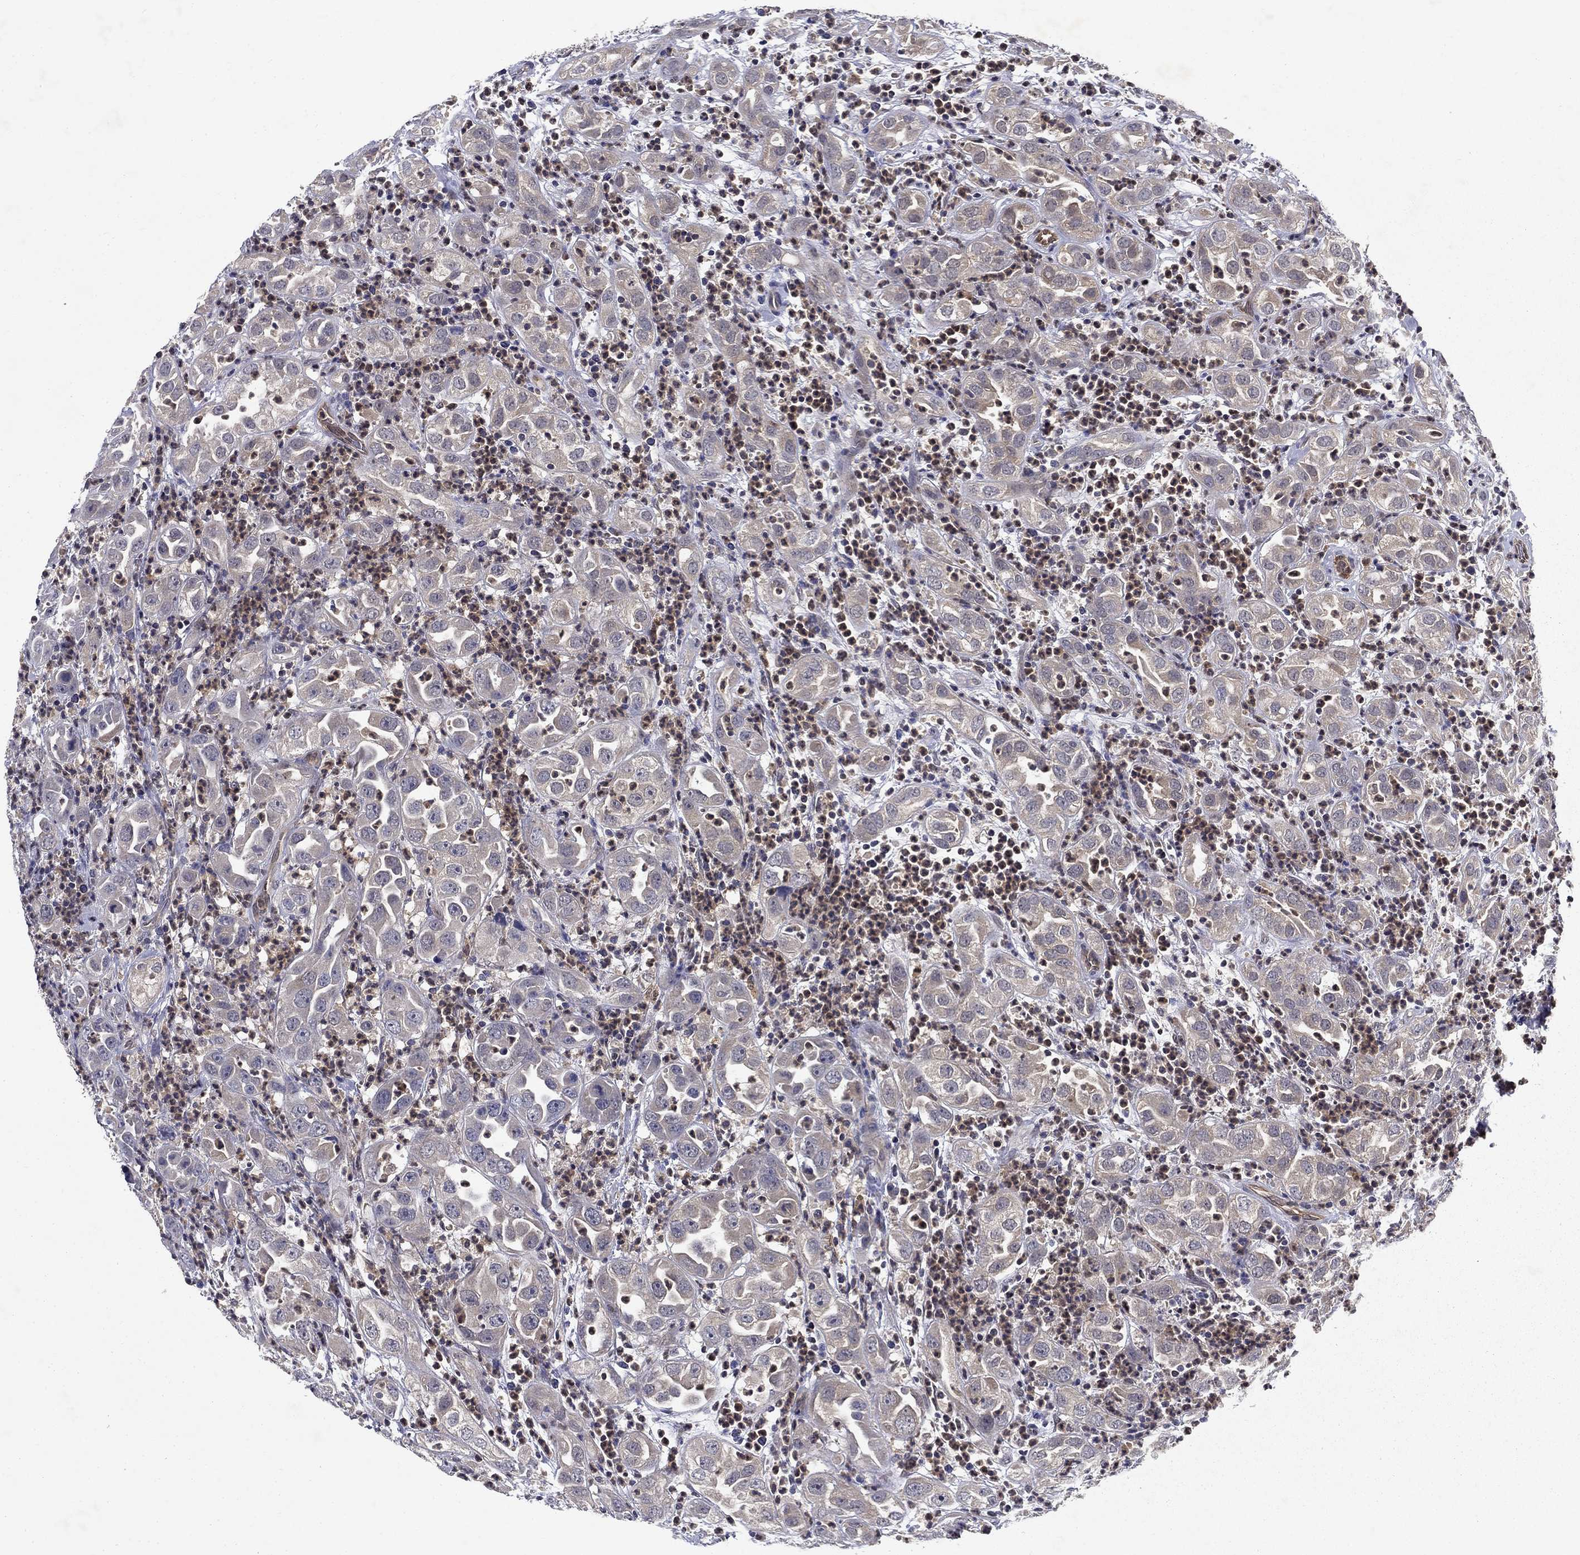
{"staining": {"intensity": "negative", "quantity": "none", "location": "none"}, "tissue": "urothelial cancer", "cell_type": "Tumor cells", "image_type": "cancer", "snomed": [{"axis": "morphology", "description": "Urothelial carcinoma, High grade"}, {"axis": "topography", "description": "Urinary bladder"}], "caption": "High power microscopy micrograph of an immunohistochemistry image of urothelial cancer, revealing no significant staining in tumor cells. (DAB immunohistochemistry visualized using brightfield microscopy, high magnification).", "gene": "GLTP", "patient": {"sex": "female", "age": 41}}